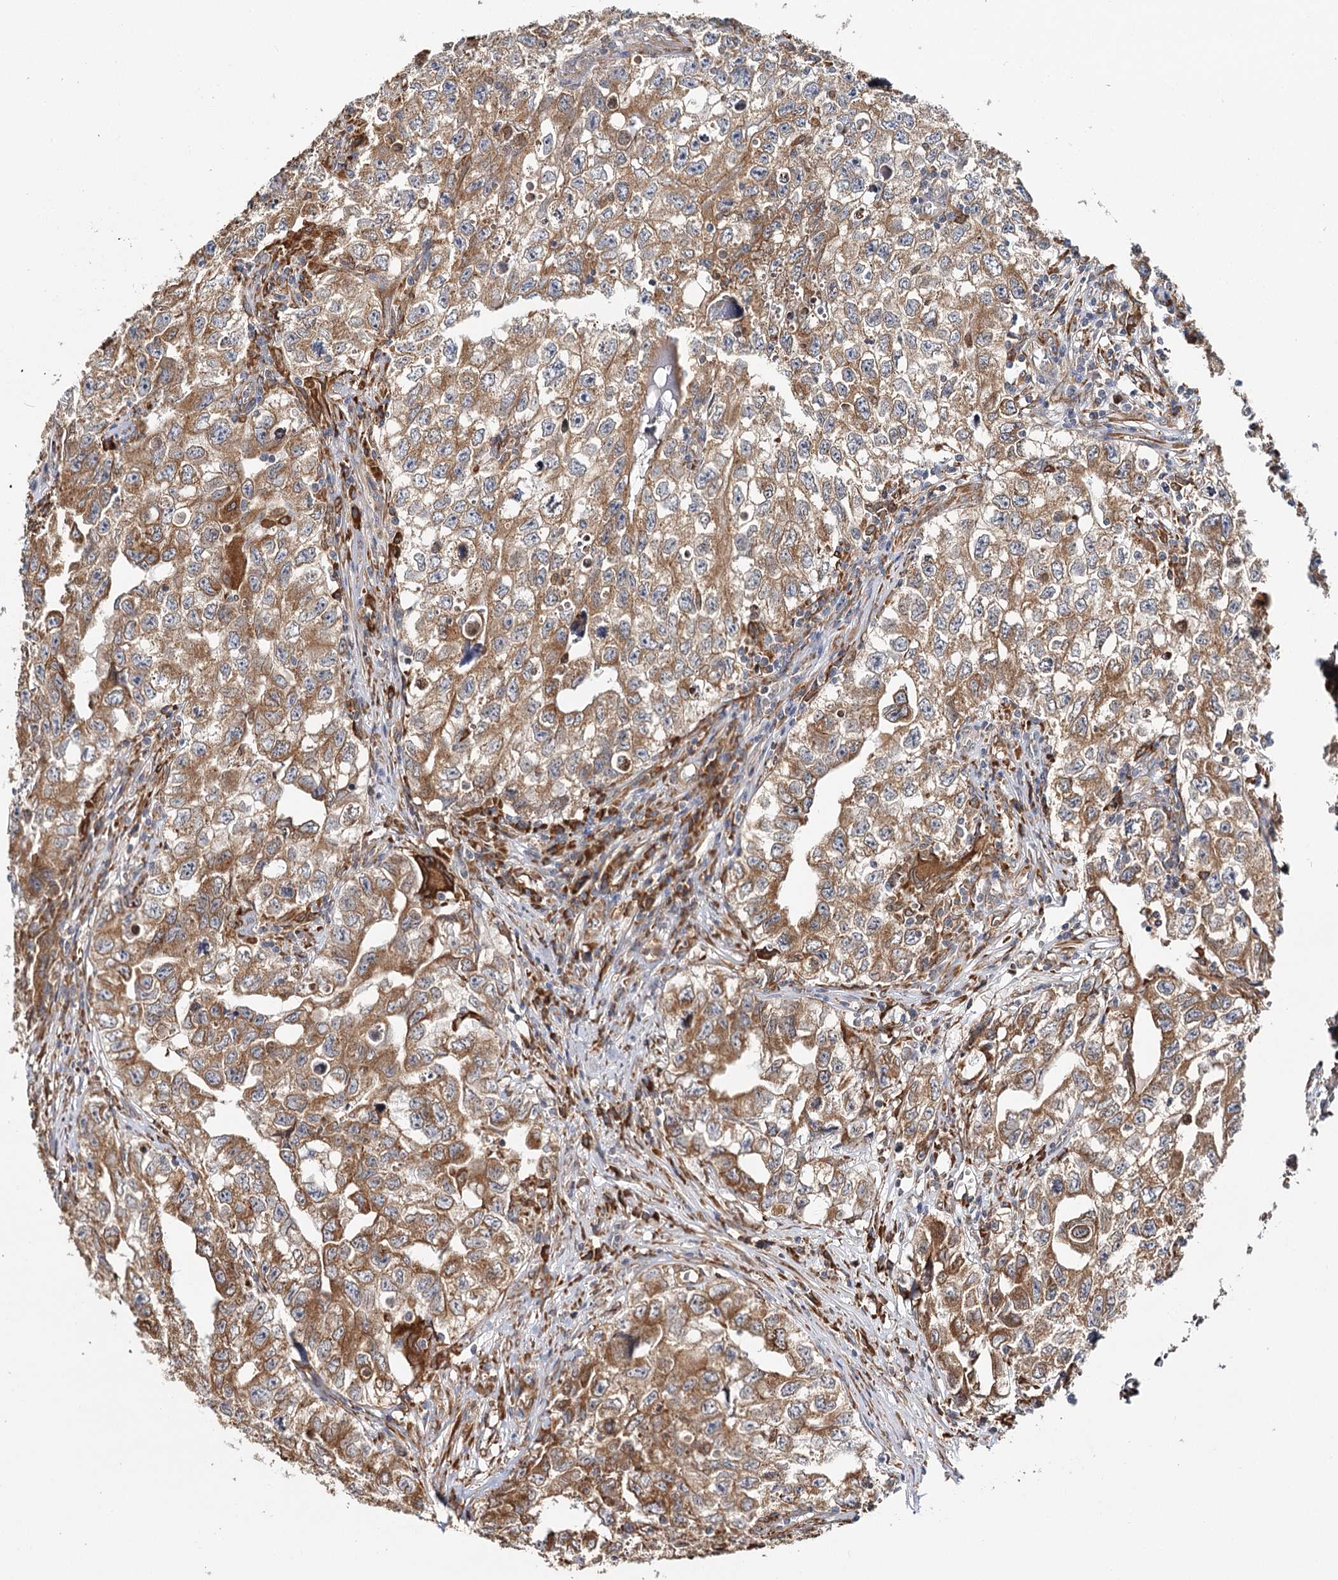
{"staining": {"intensity": "strong", "quantity": ">75%", "location": "cytoplasmic/membranous"}, "tissue": "testis cancer", "cell_type": "Tumor cells", "image_type": "cancer", "snomed": [{"axis": "morphology", "description": "Seminoma, NOS"}, {"axis": "morphology", "description": "Carcinoma, Embryonal, NOS"}, {"axis": "topography", "description": "Testis"}], "caption": "Immunohistochemistry (IHC) (DAB (3,3'-diaminobenzidine)) staining of human testis seminoma reveals strong cytoplasmic/membranous protein expression in about >75% of tumor cells.", "gene": "VEGFA", "patient": {"sex": "male", "age": 43}}